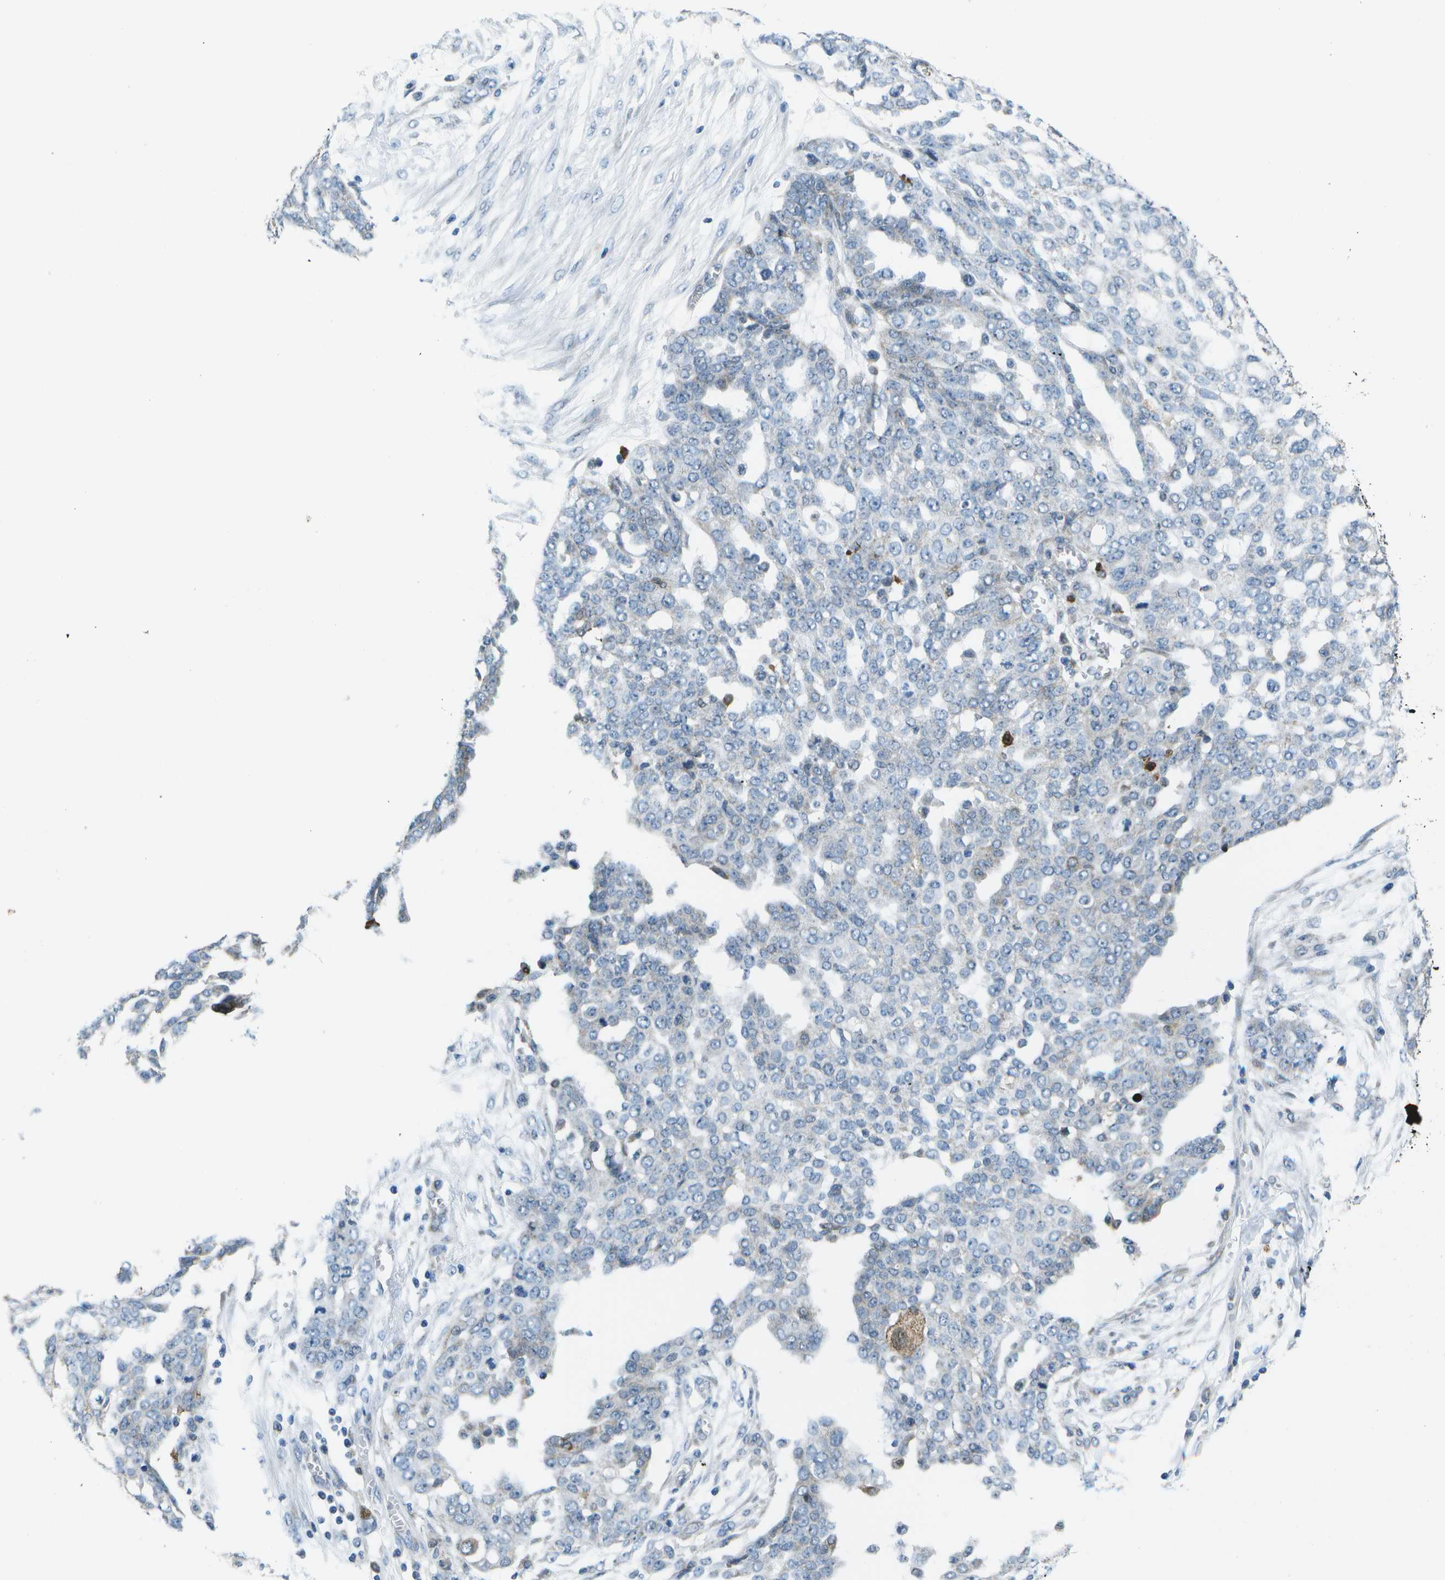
{"staining": {"intensity": "negative", "quantity": "none", "location": "none"}, "tissue": "ovarian cancer", "cell_type": "Tumor cells", "image_type": "cancer", "snomed": [{"axis": "morphology", "description": "Cystadenocarcinoma, serous, NOS"}, {"axis": "topography", "description": "Soft tissue"}, {"axis": "topography", "description": "Ovary"}], "caption": "Tumor cells show no significant expression in ovarian cancer (serous cystadenocarcinoma). The staining was performed using DAB to visualize the protein expression in brown, while the nuclei were stained in blue with hematoxylin (Magnification: 20x).", "gene": "GALNT15", "patient": {"sex": "female", "age": 57}}